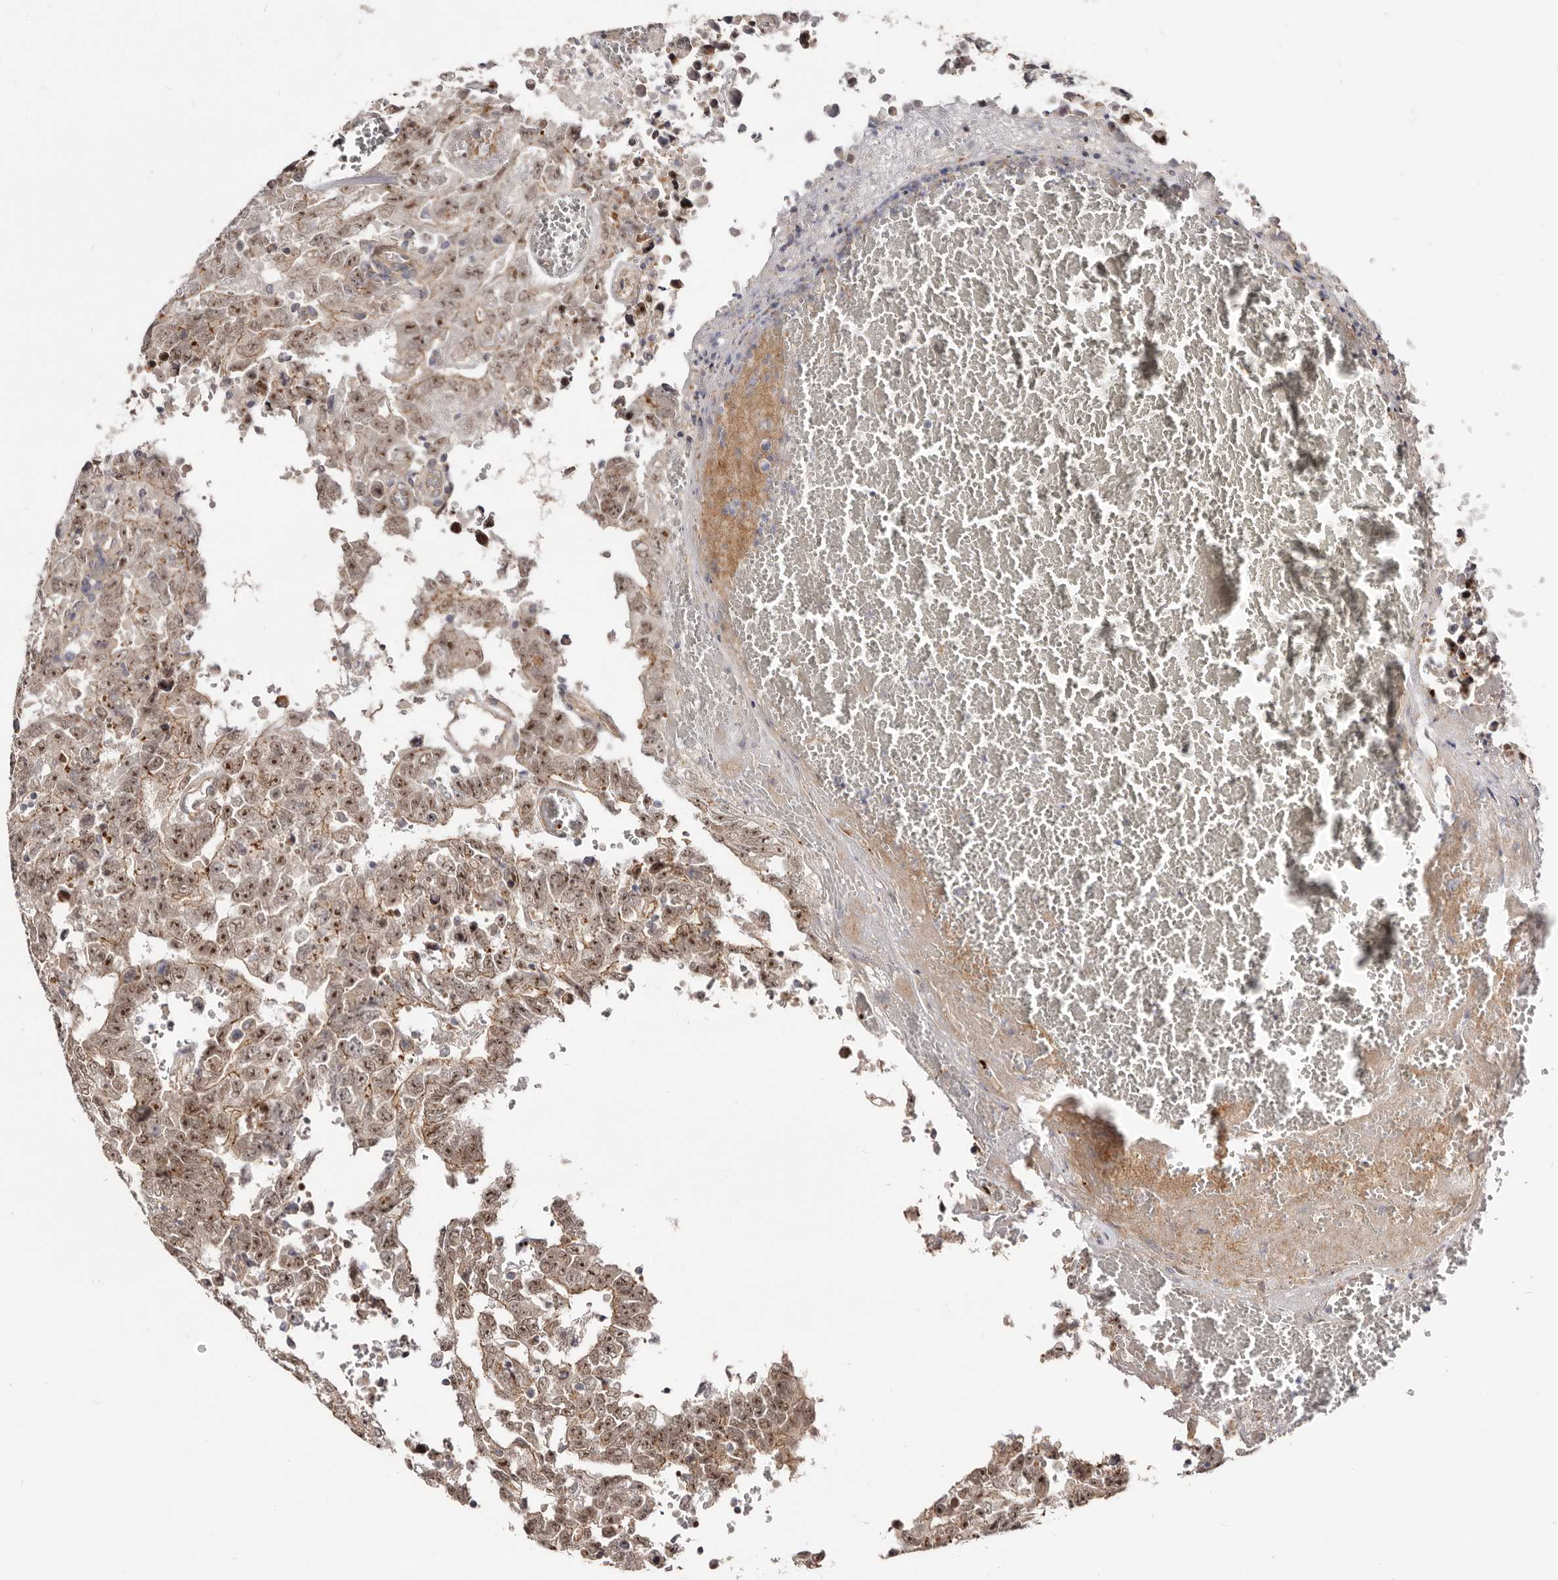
{"staining": {"intensity": "moderate", "quantity": ">75%", "location": "cytoplasmic/membranous,nuclear"}, "tissue": "testis cancer", "cell_type": "Tumor cells", "image_type": "cancer", "snomed": [{"axis": "morphology", "description": "Carcinoma, Embryonal, NOS"}, {"axis": "topography", "description": "Testis"}], "caption": "Testis cancer (embryonal carcinoma) stained with a protein marker reveals moderate staining in tumor cells.", "gene": "GPATCH4", "patient": {"sex": "male", "age": 26}}